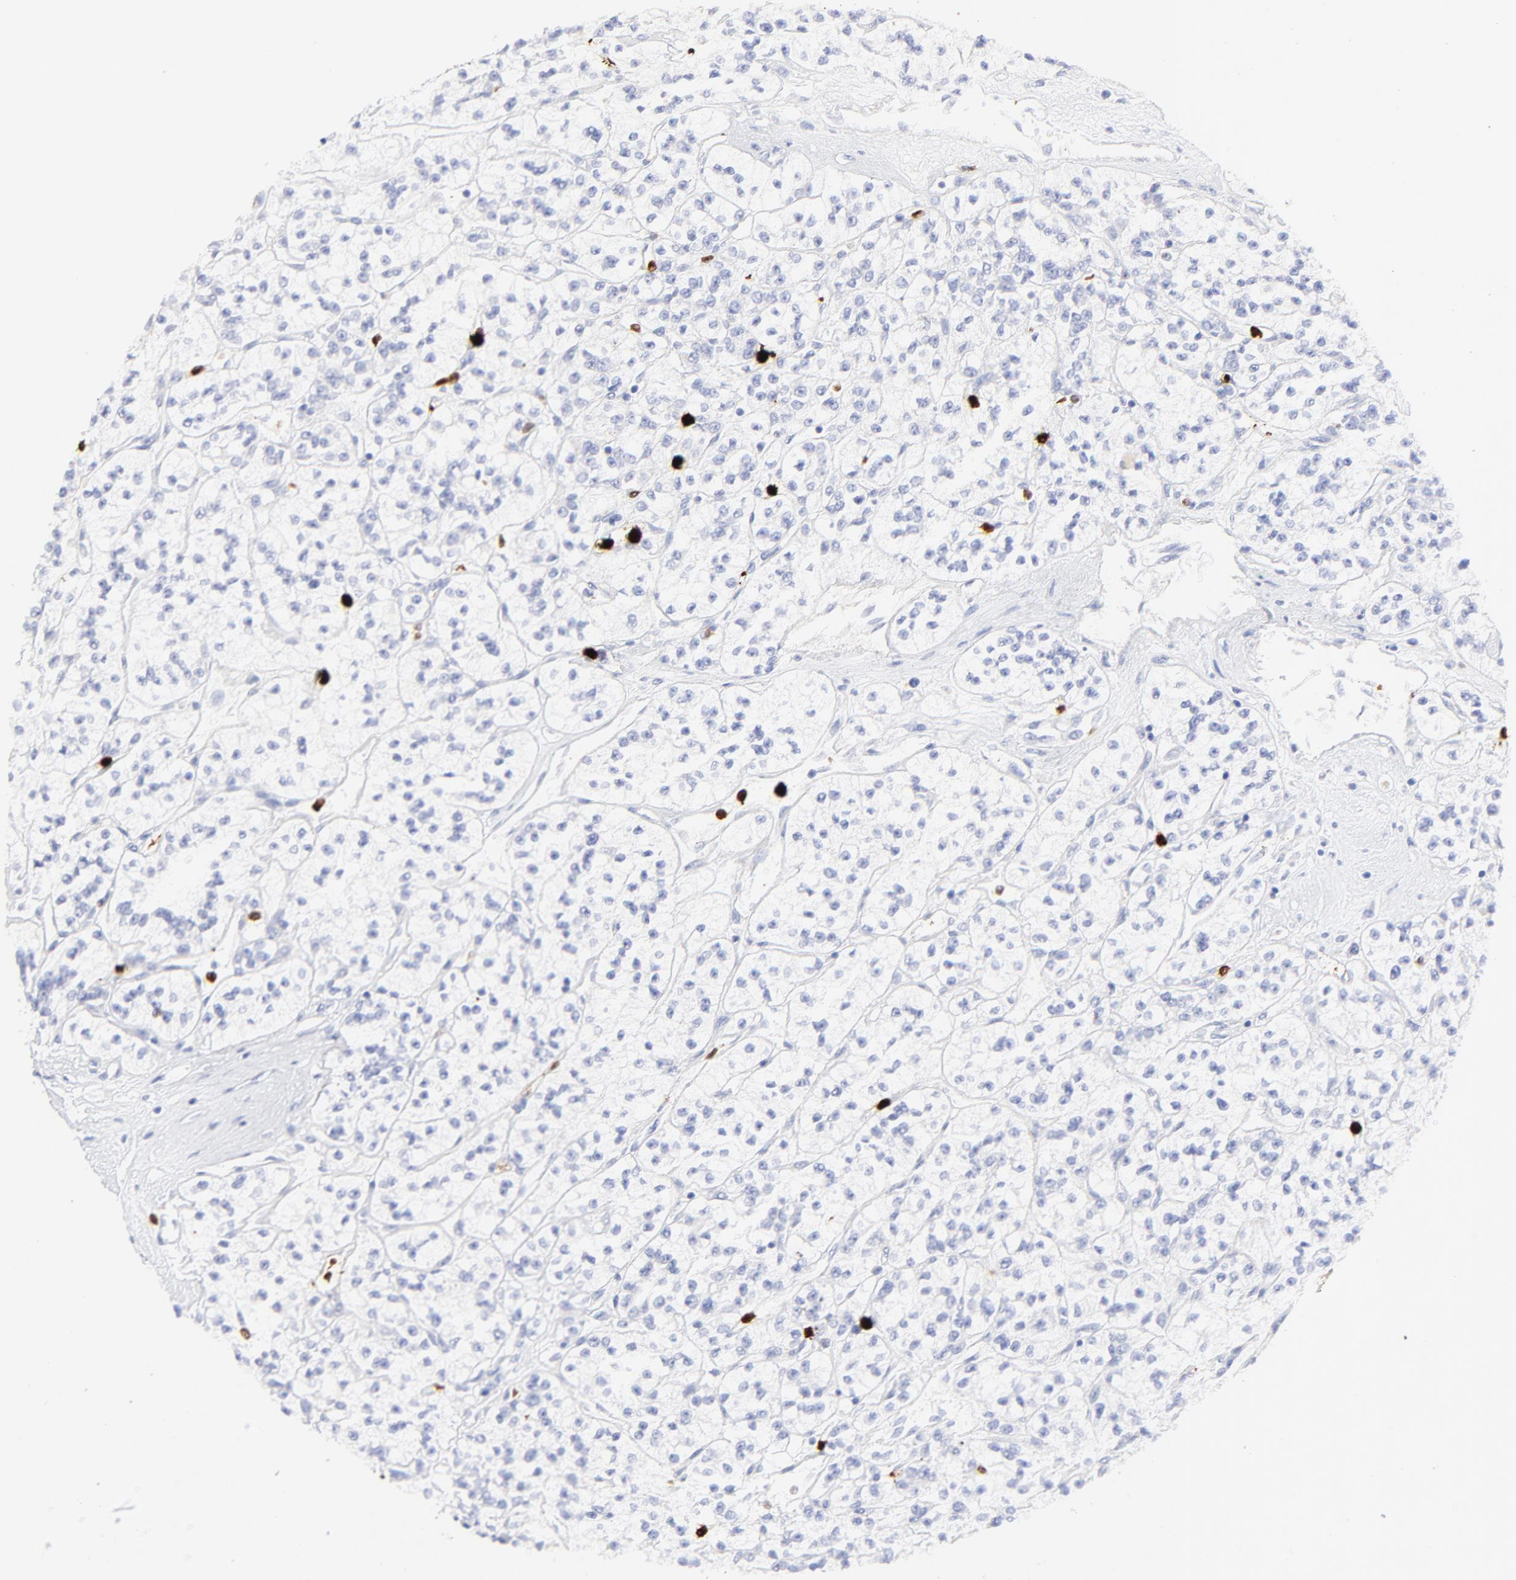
{"staining": {"intensity": "negative", "quantity": "none", "location": "none"}, "tissue": "renal cancer", "cell_type": "Tumor cells", "image_type": "cancer", "snomed": [{"axis": "morphology", "description": "Adenocarcinoma, NOS"}, {"axis": "topography", "description": "Kidney"}], "caption": "Tumor cells are negative for brown protein staining in renal adenocarcinoma.", "gene": "S100A12", "patient": {"sex": "female", "age": 76}}